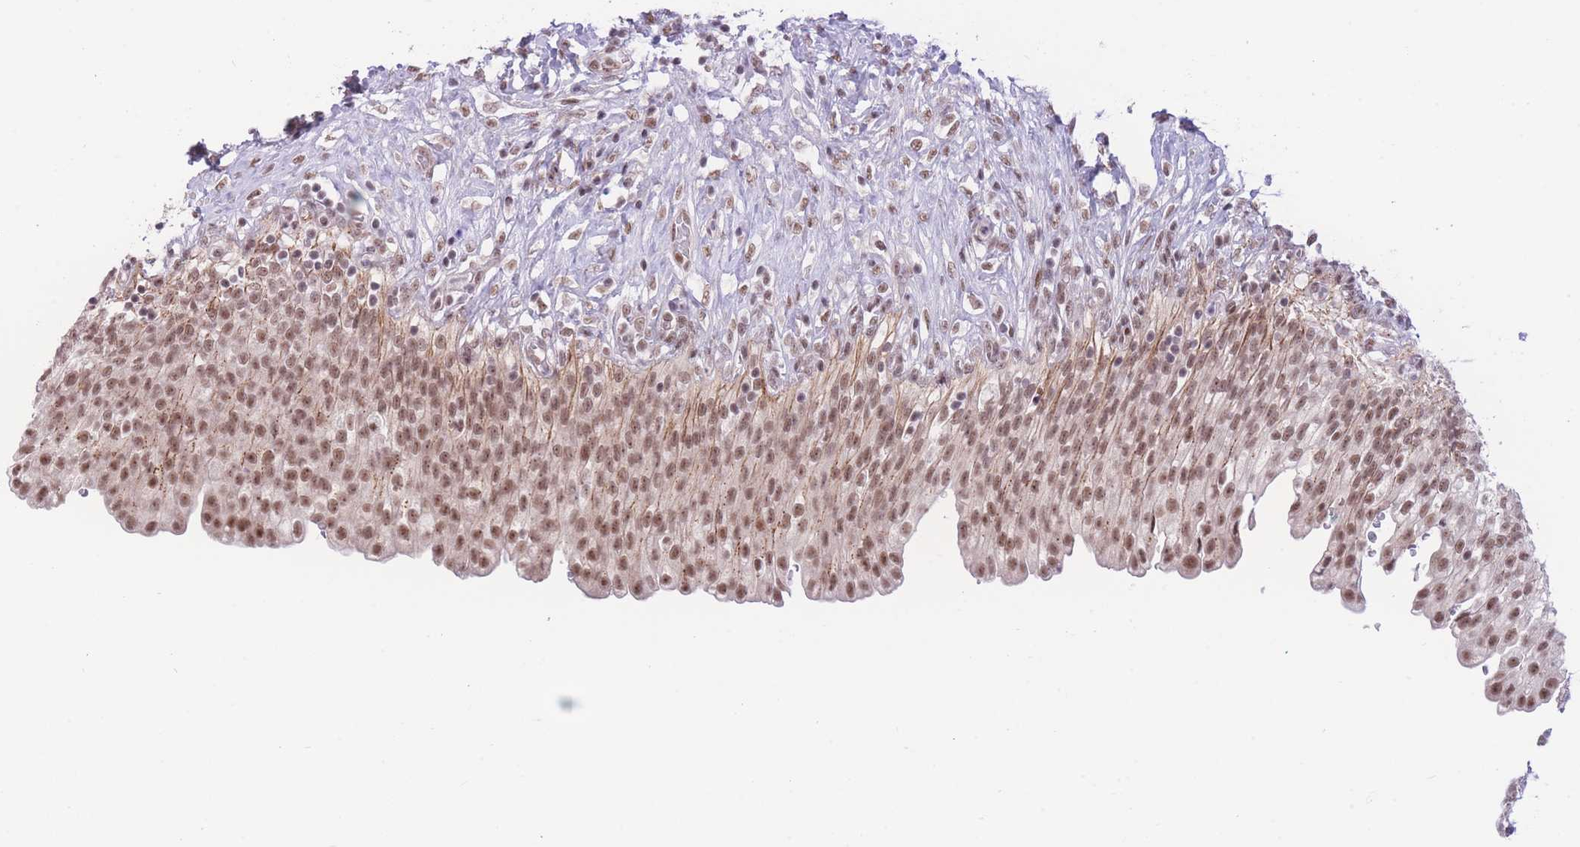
{"staining": {"intensity": "strong", "quantity": ">75%", "location": "nuclear"}, "tissue": "urinary bladder", "cell_type": "Urothelial cells", "image_type": "normal", "snomed": [{"axis": "morphology", "description": "Urothelial carcinoma, High grade"}, {"axis": "topography", "description": "Urinary bladder"}], "caption": "Protein staining exhibits strong nuclear expression in about >75% of urothelial cells in benign urinary bladder. The protein is shown in brown color, while the nuclei are stained blue.", "gene": "PCIF1", "patient": {"sex": "male", "age": 46}}